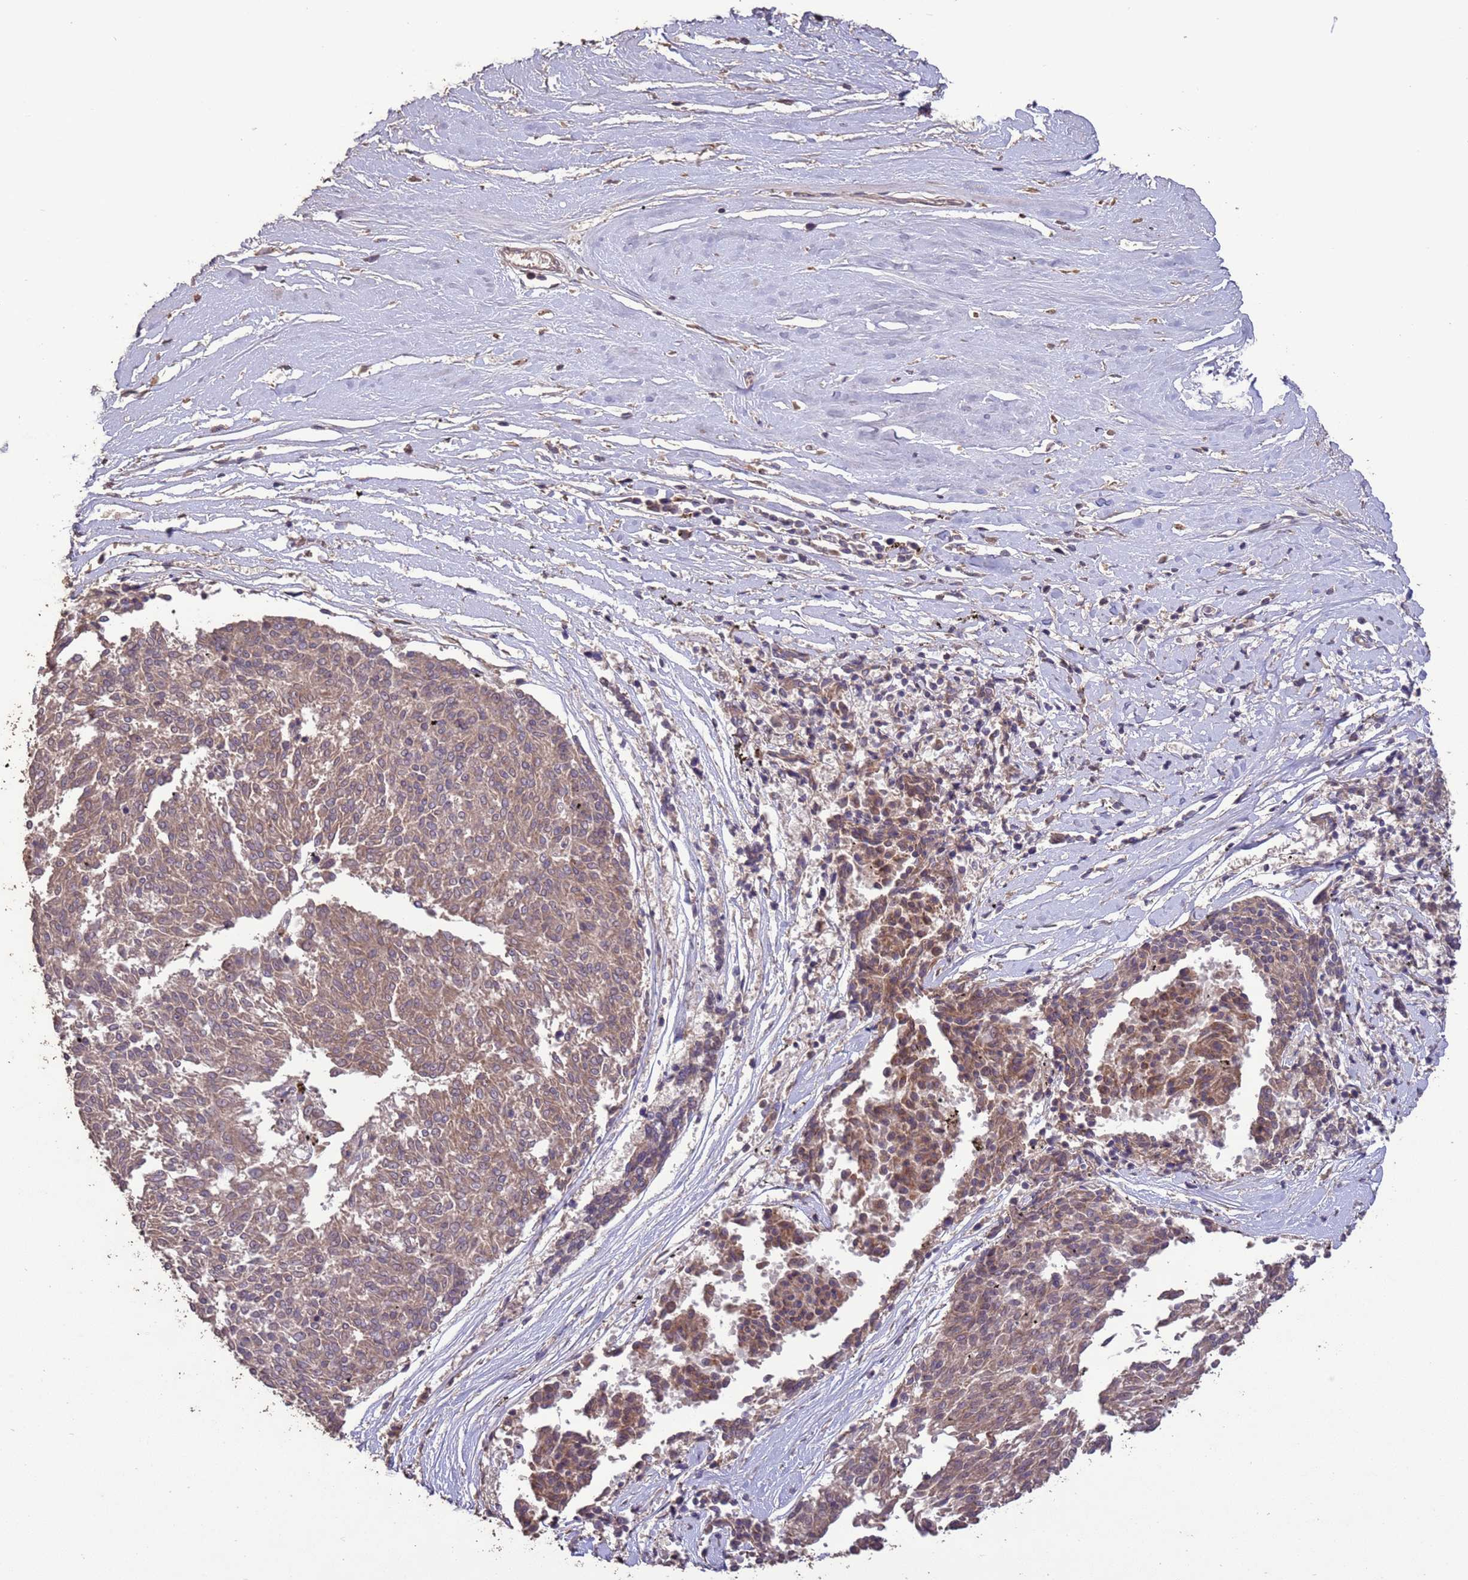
{"staining": {"intensity": "moderate", "quantity": ">75%", "location": "cytoplasmic/membranous"}, "tissue": "melanoma", "cell_type": "Tumor cells", "image_type": "cancer", "snomed": [{"axis": "morphology", "description": "Malignant melanoma, NOS"}, {"axis": "topography", "description": "Skin"}], "caption": "Tumor cells exhibit medium levels of moderate cytoplasmic/membranous expression in about >75% of cells in melanoma.", "gene": "SLC9B2", "patient": {"sex": "female", "age": 72}}